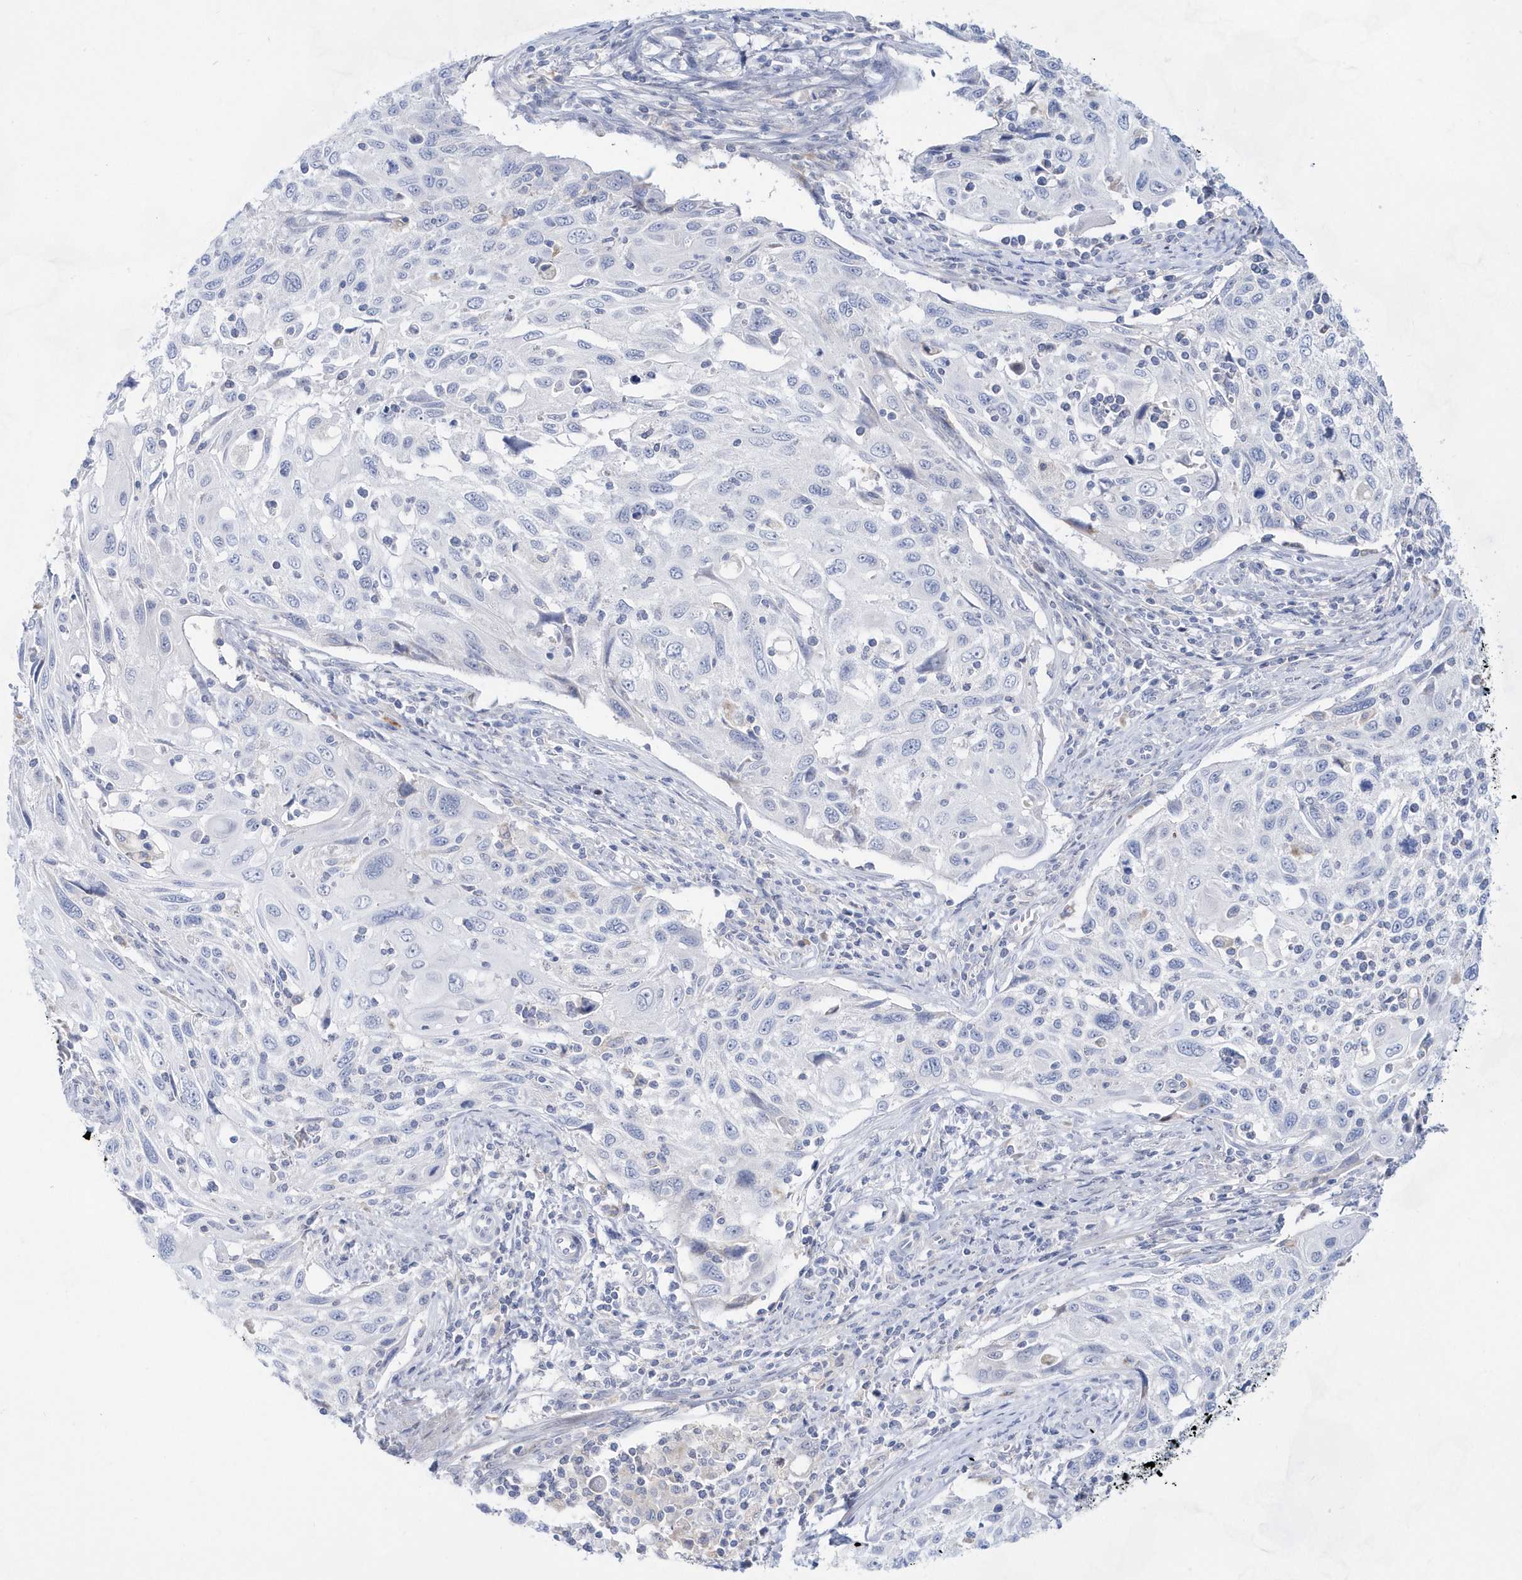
{"staining": {"intensity": "negative", "quantity": "none", "location": "none"}, "tissue": "cervical cancer", "cell_type": "Tumor cells", "image_type": "cancer", "snomed": [{"axis": "morphology", "description": "Squamous cell carcinoma, NOS"}, {"axis": "topography", "description": "Cervix"}], "caption": "Immunohistochemistry (IHC) of human cervical cancer exhibits no staining in tumor cells.", "gene": "BDH2", "patient": {"sex": "female", "age": 70}}